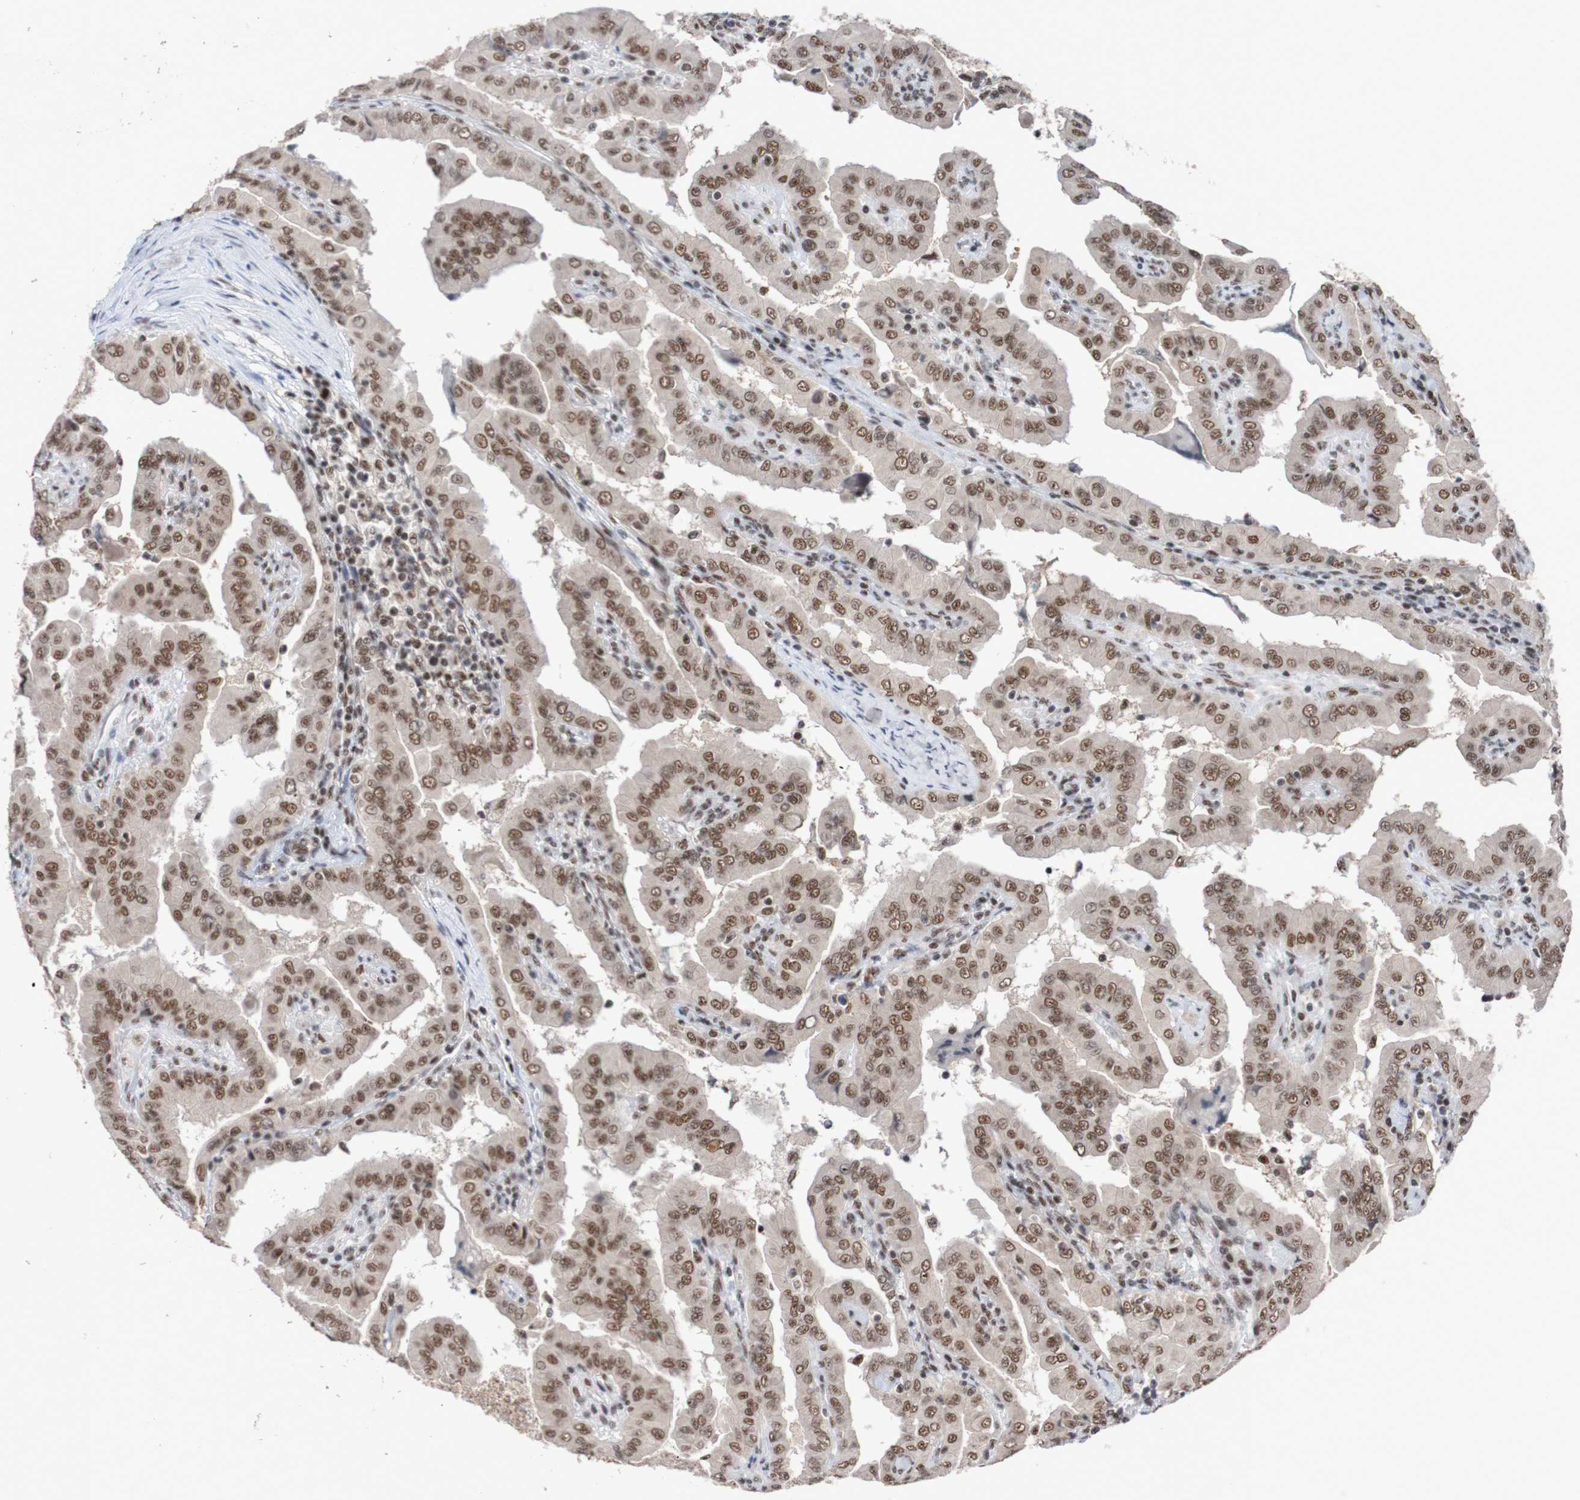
{"staining": {"intensity": "moderate", "quantity": ">75%", "location": "nuclear"}, "tissue": "thyroid cancer", "cell_type": "Tumor cells", "image_type": "cancer", "snomed": [{"axis": "morphology", "description": "Papillary adenocarcinoma, NOS"}, {"axis": "topography", "description": "Thyroid gland"}], "caption": "Tumor cells reveal medium levels of moderate nuclear expression in approximately >75% of cells in thyroid papillary adenocarcinoma.", "gene": "CDC5L", "patient": {"sex": "male", "age": 33}}